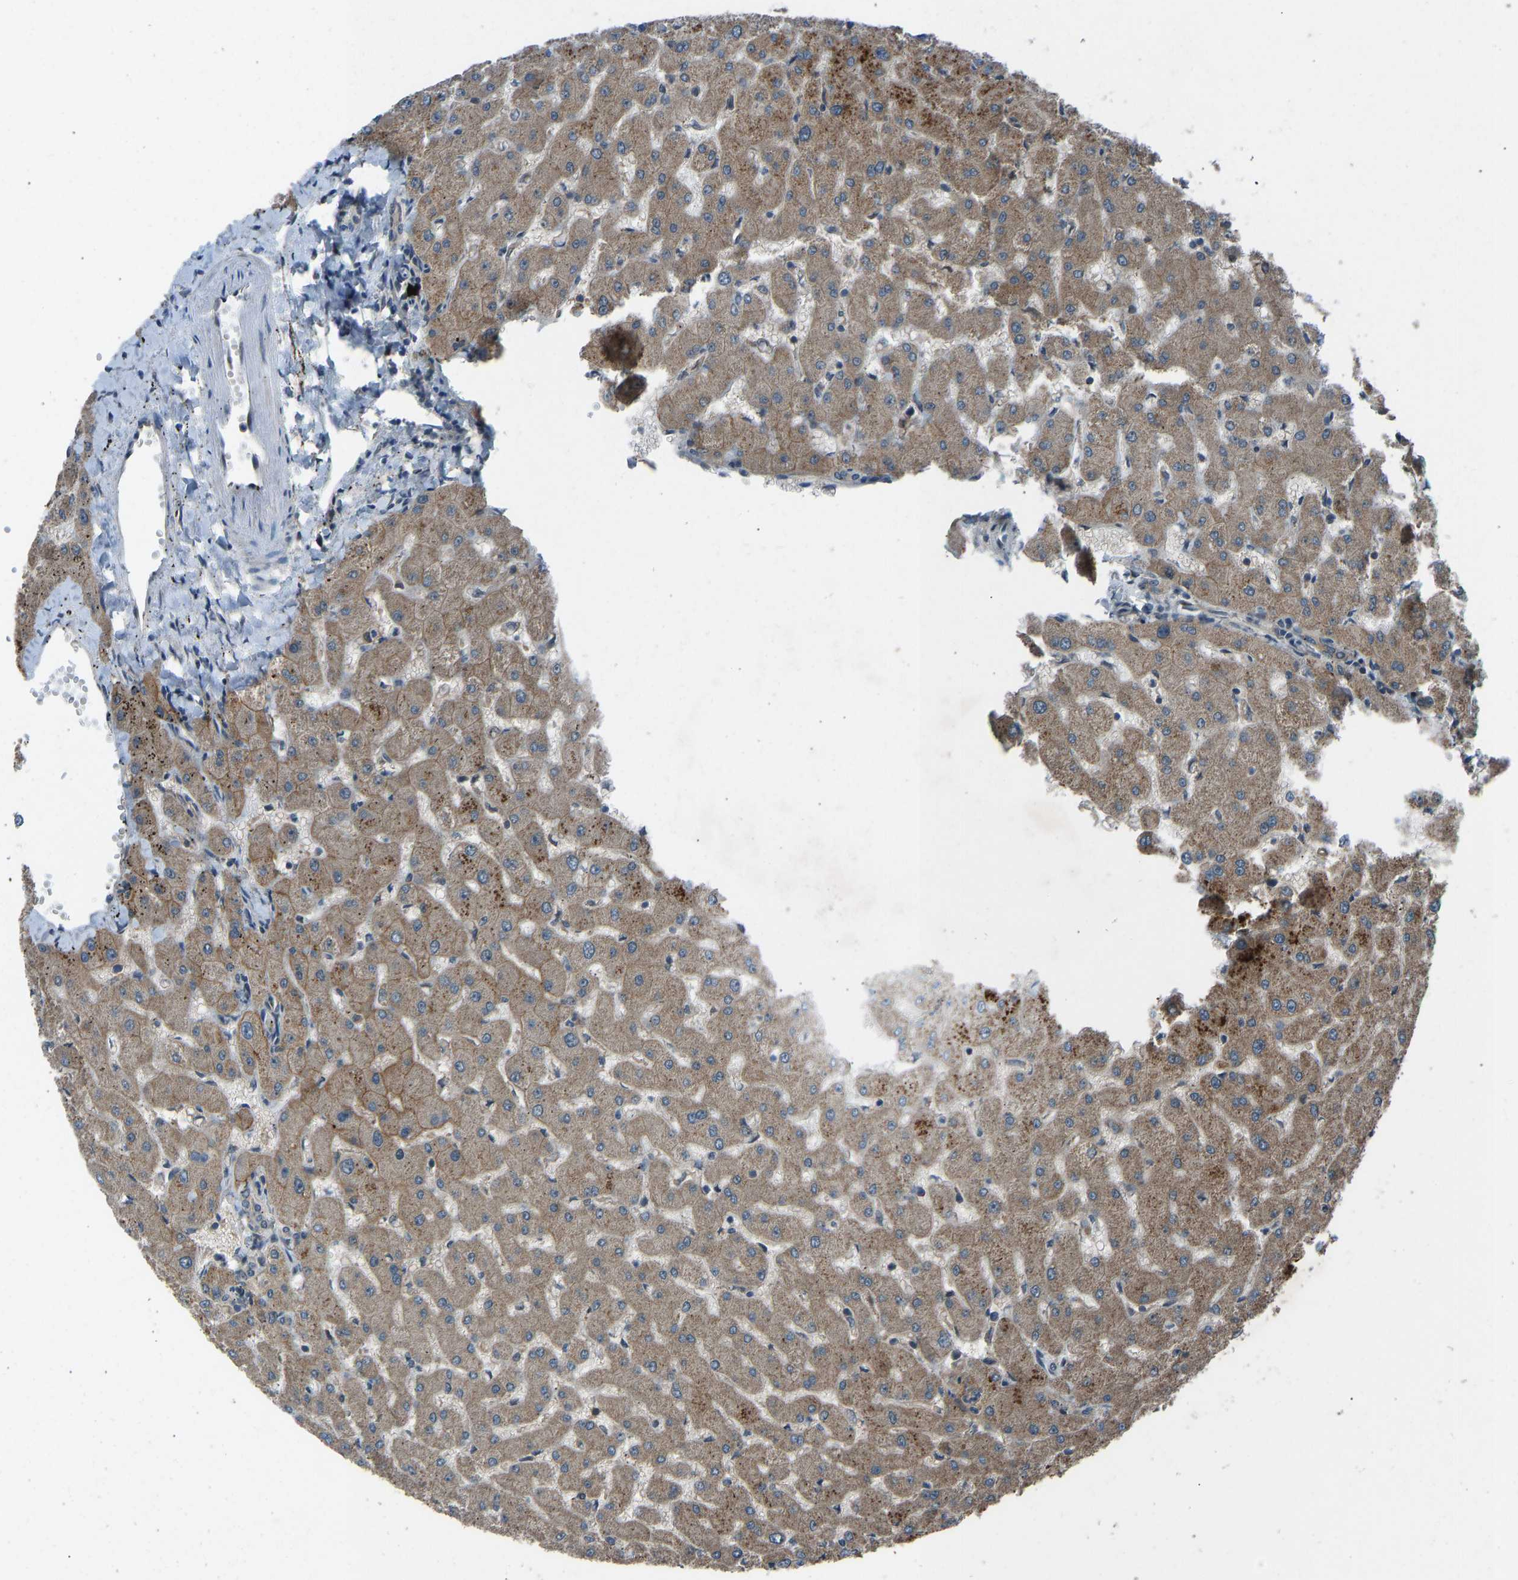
{"staining": {"intensity": "negative", "quantity": "none", "location": "none"}, "tissue": "liver", "cell_type": "Cholangiocytes", "image_type": "normal", "snomed": [{"axis": "morphology", "description": "Normal tissue, NOS"}, {"axis": "topography", "description": "Liver"}], "caption": "Photomicrograph shows no protein positivity in cholangiocytes of unremarkable liver.", "gene": "SLC43A1", "patient": {"sex": "female", "age": 63}}